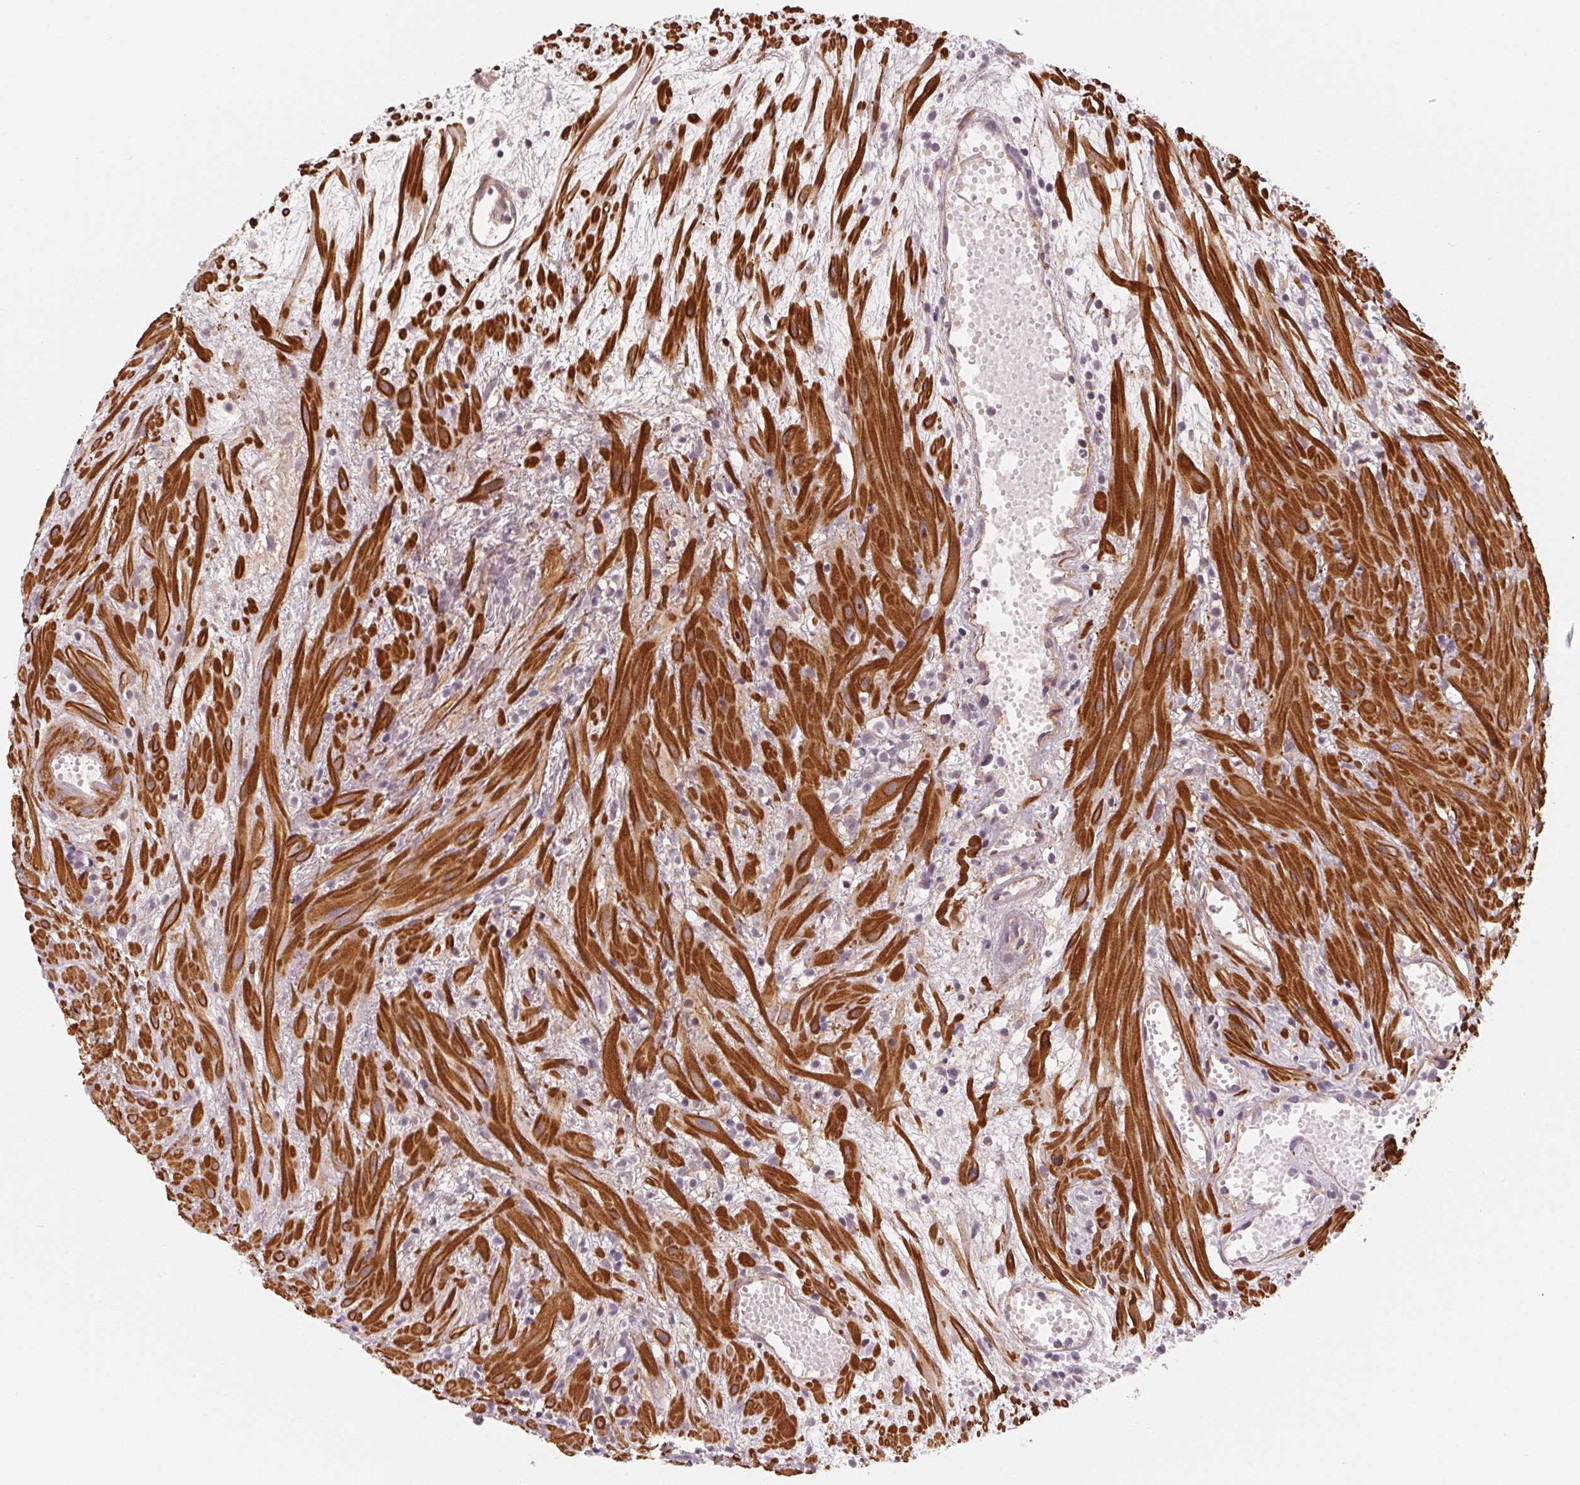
{"staining": {"intensity": "negative", "quantity": "none", "location": "none"}, "tissue": "prostate cancer", "cell_type": "Tumor cells", "image_type": "cancer", "snomed": [{"axis": "morphology", "description": "Adenocarcinoma, High grade"}, {"axis": "topography", "description": "Prostate"}], "caption": "An IHC image of prostate high-grade adenocarcinoma is shown. There is no staining in tumor cells of prostate high-grade adenocarcinoma. (Stains: DAB immunohistochemistry with hematoxylin counter stain, Microscopy: brightfield microscopy at high magnification).", "gene": "CCDC112", "patient": {"sex": "male", "age": 79}}